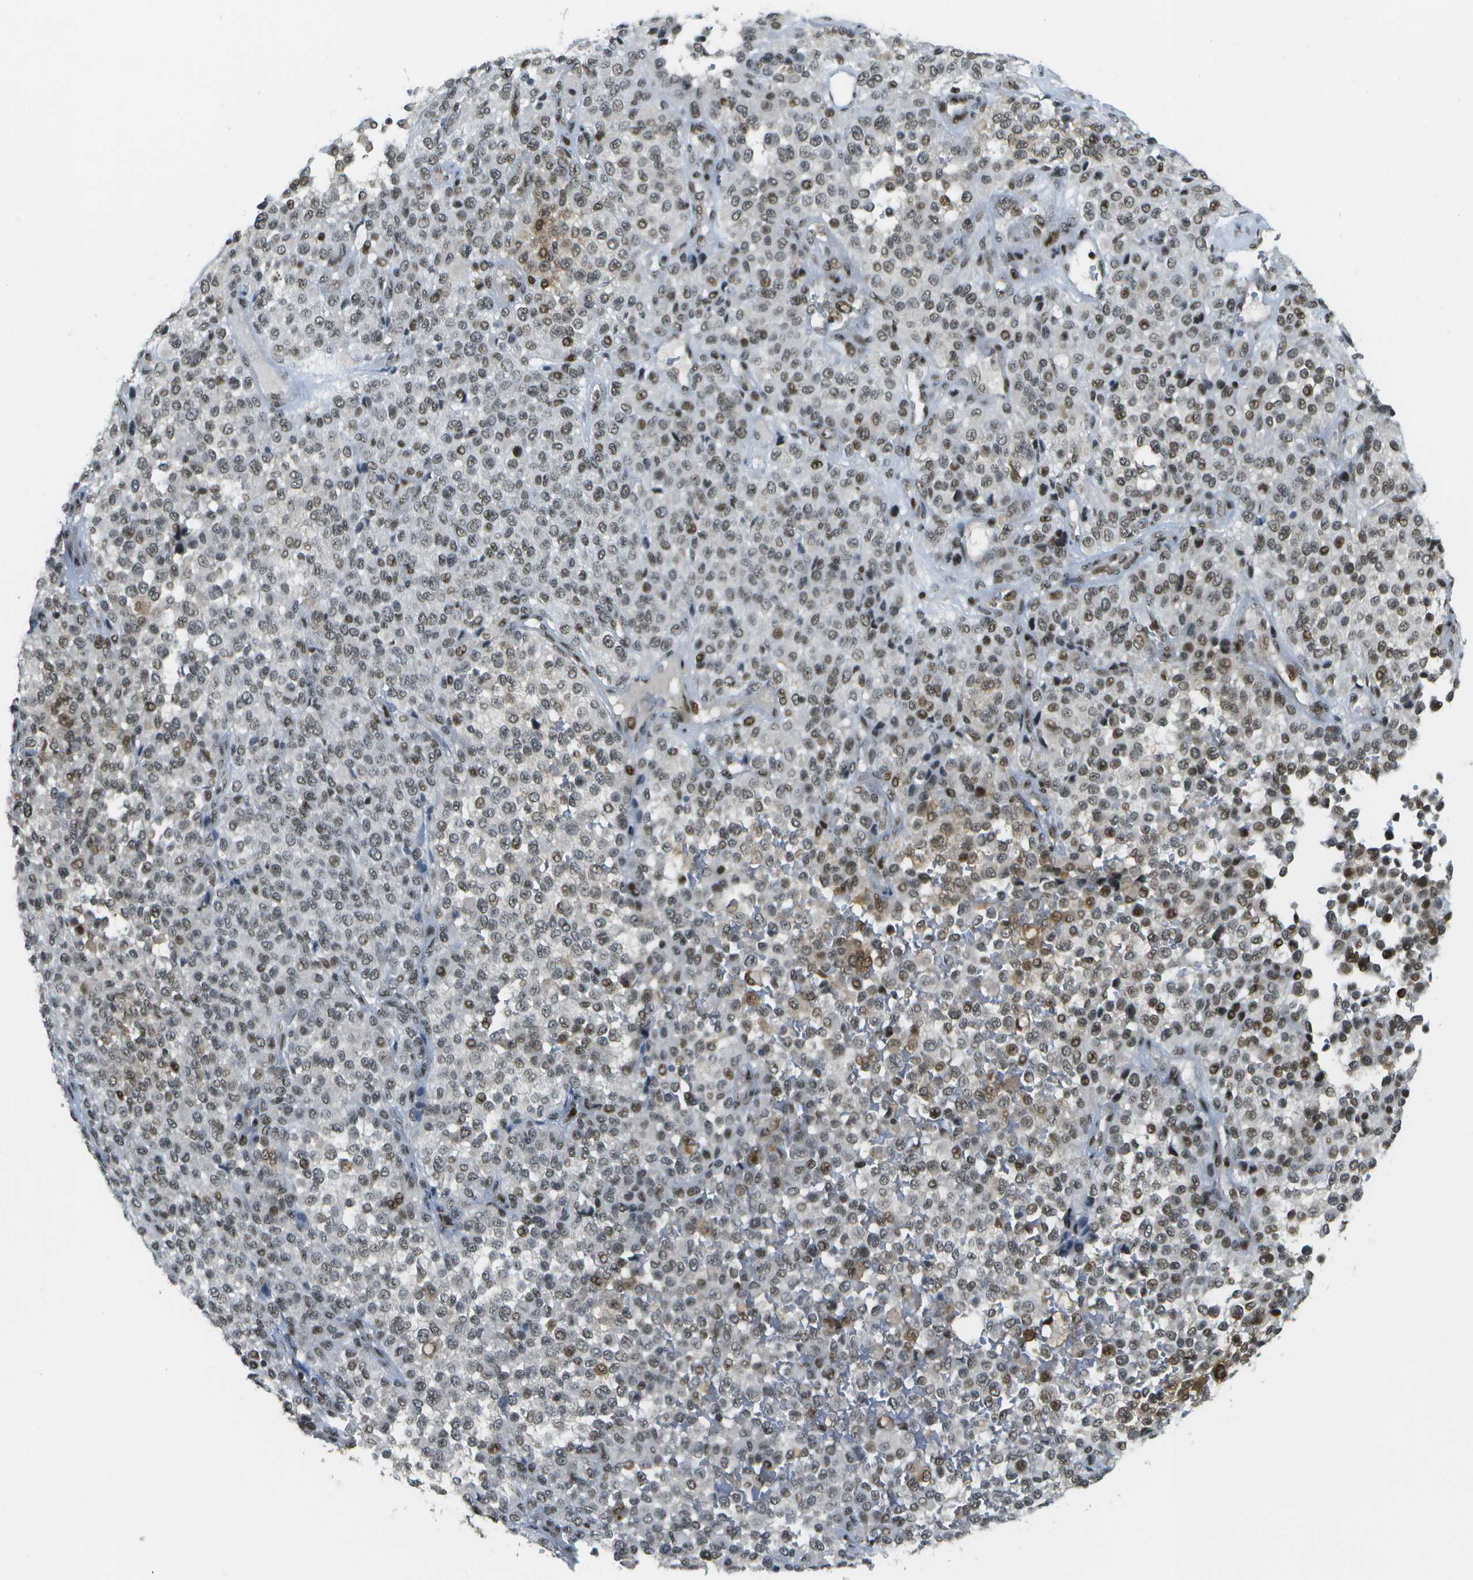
{"staining": {"intensity": "moderate", "quantity": "<25%", "location": "nuclear"}, "tissue": "melanoma", "cell_type": "Tumor cells", "image_type": "cancer", "snomed": [{"axis": "morphology", "description": "Malignant melanoma, Metastatic site"}, {"axis": "topography", "description": "Pancreas"}], "caption": "This is an image of IHC staining of melanoma, which shows moderate expression in the nuclear of tumor cells.", "gene": "IRF7", "patient": {"sex": "female", "age": 30}}